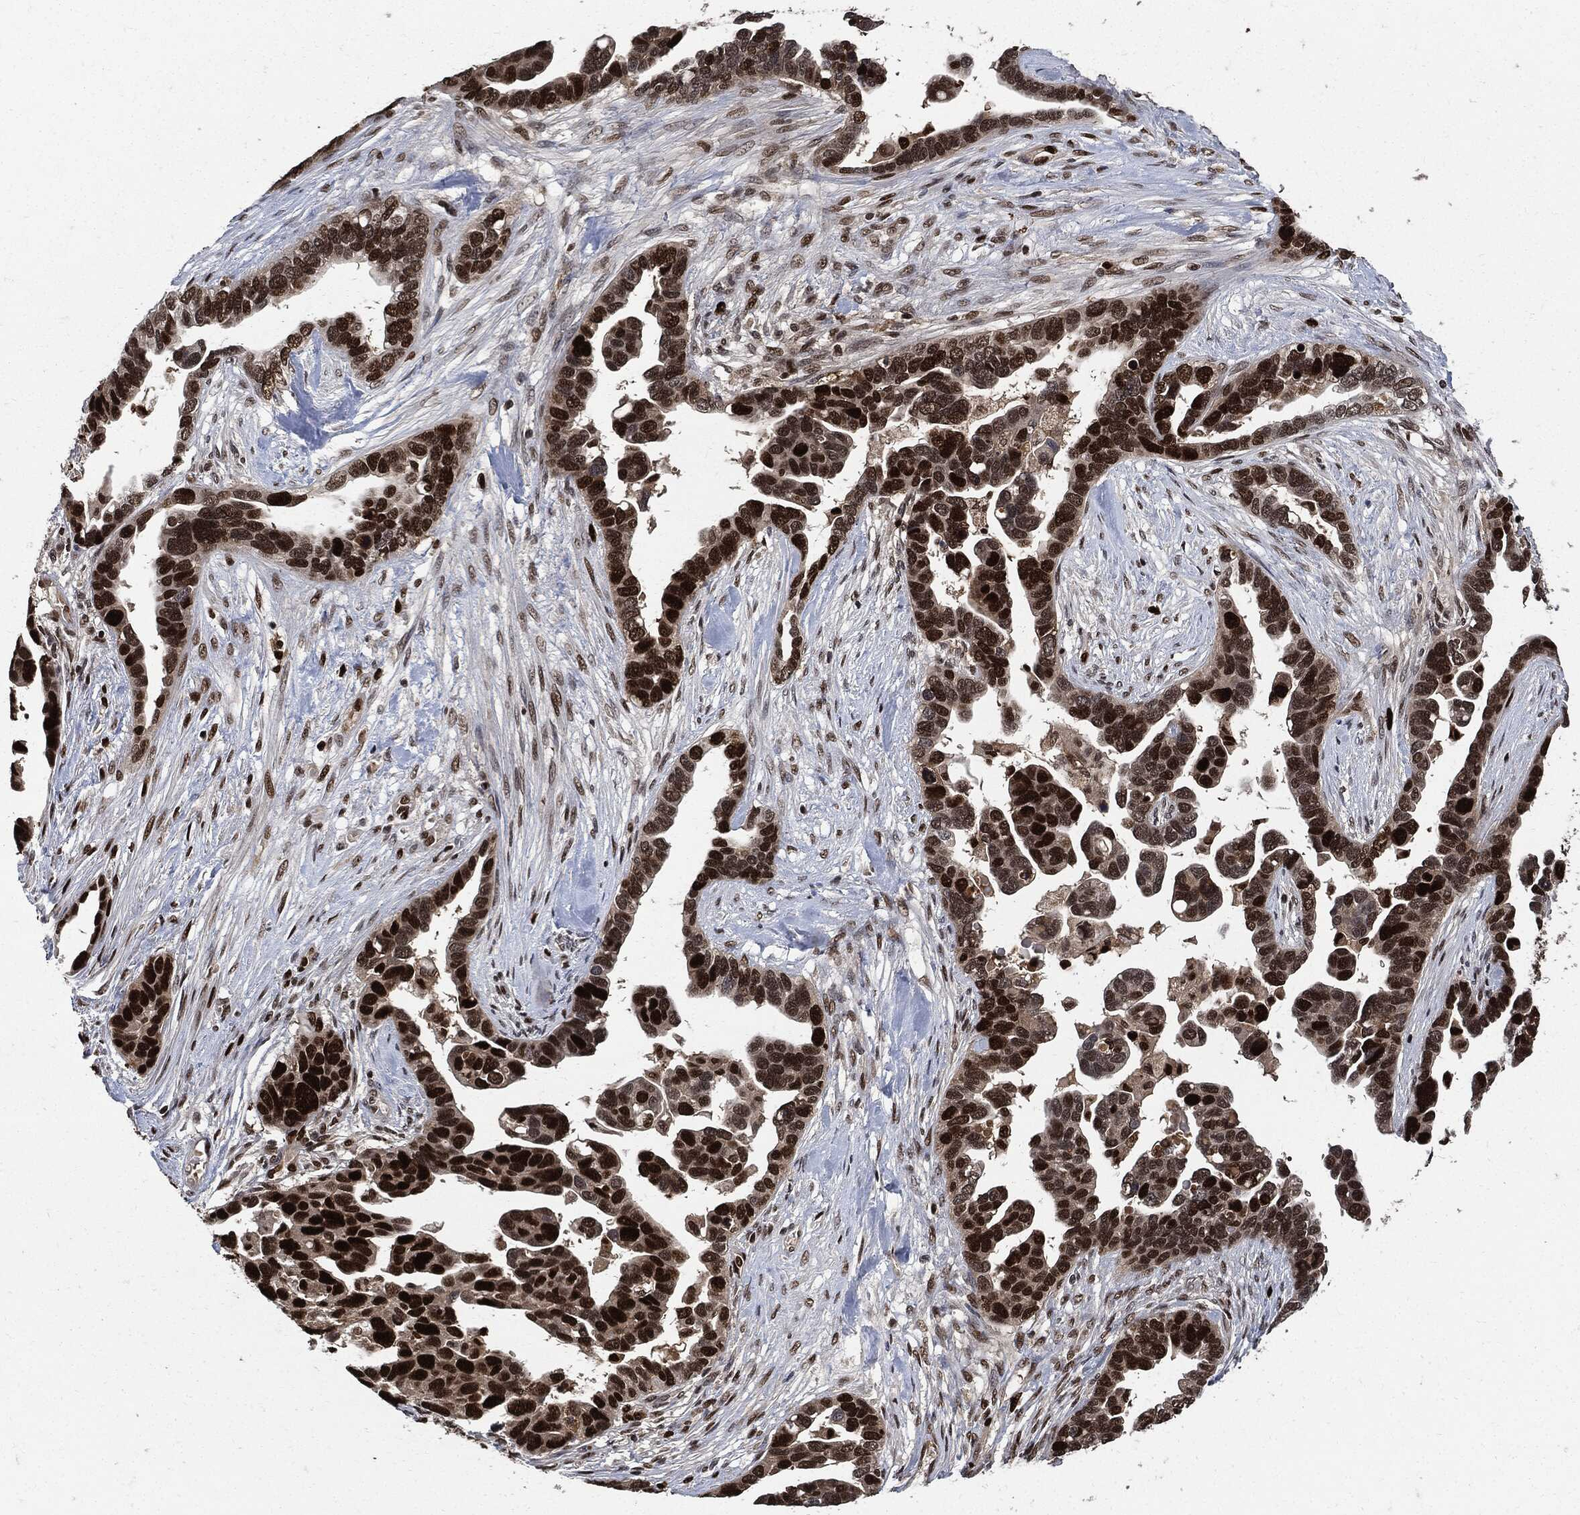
{"staining": {"intensity": "strong", "quantity": ">75%", "location": "nuclear"}, "tissue": "ovarian cancer", "cell_type": "Tumor cells", "image_type": "cancer", "snomed": [{"axis": "morphology", "description": "Cystadenocarcinoma, serous, NOS"}, {"axis": "topography", "description": "Ovary"}], "caption": "Ovarian serous cystadenocarcinoma stained for a protein (brown) shows strong nuclear positive staining in approximately >75% of tumor cells.", "gene": "PCNA", "patient": {"sex": "female", "age": 54}}